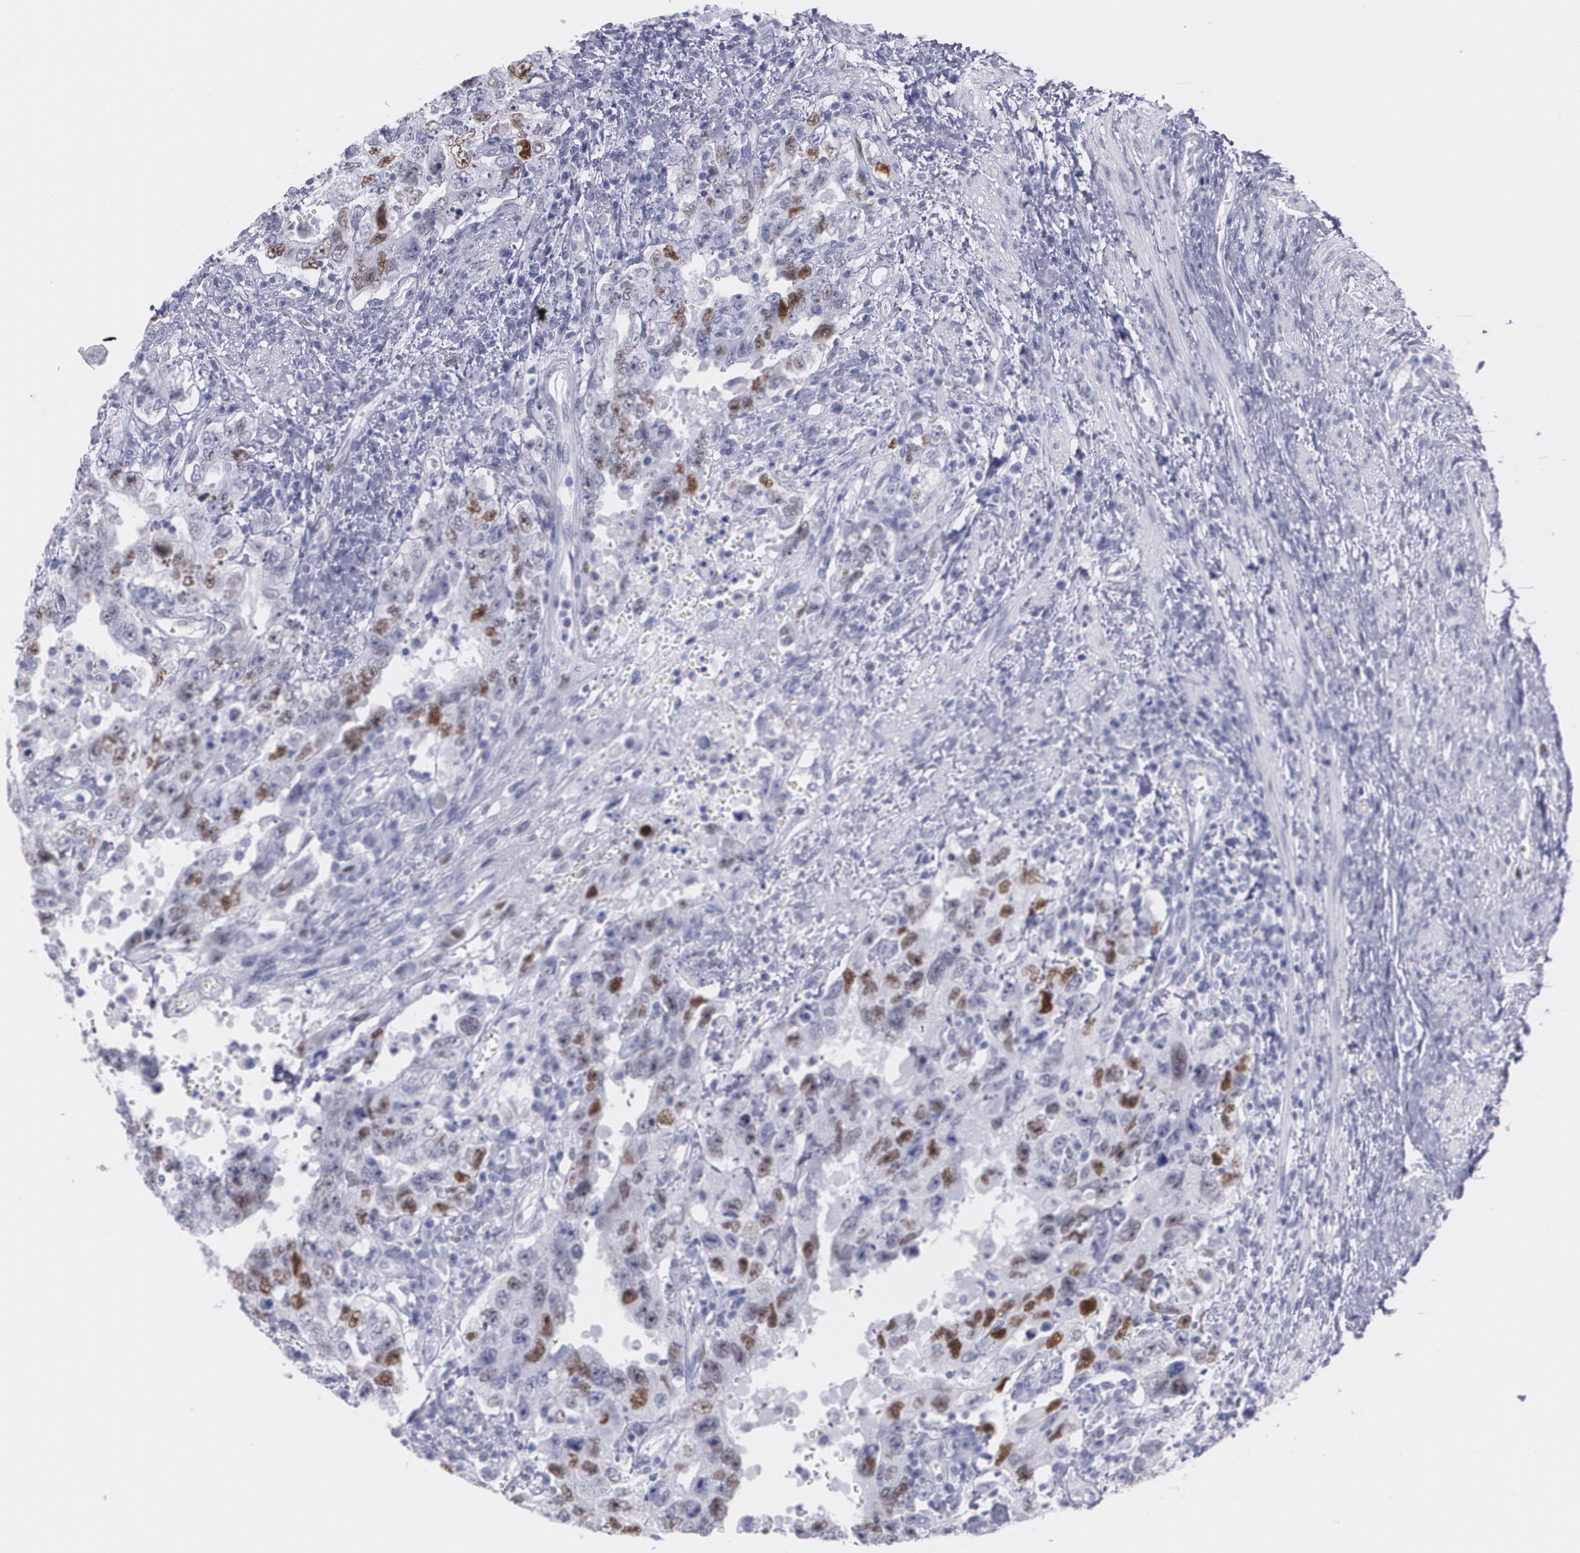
{"staining": {"intensity": "strong", "quantity": "25%-75%", "location": "nuclear"}, "tissue": "testis cancer", "cell_type": "Tumor cells", "image_type": "cancer", "snomed": [{"axis": "morphology", "description": "Carcinoma, Embryonal, NOS"}, {"axis": "topography", "description": "Testis"}], "caption": "Immunohistochemical staining of testis cancer displays strong nuclear protein expression in about 25%-75% of tumor cells. (DAB = brown stain, brightfield microscopy at high magnification).", "gene": "TP53", "patient": {"sex": "male", "age": 26}}